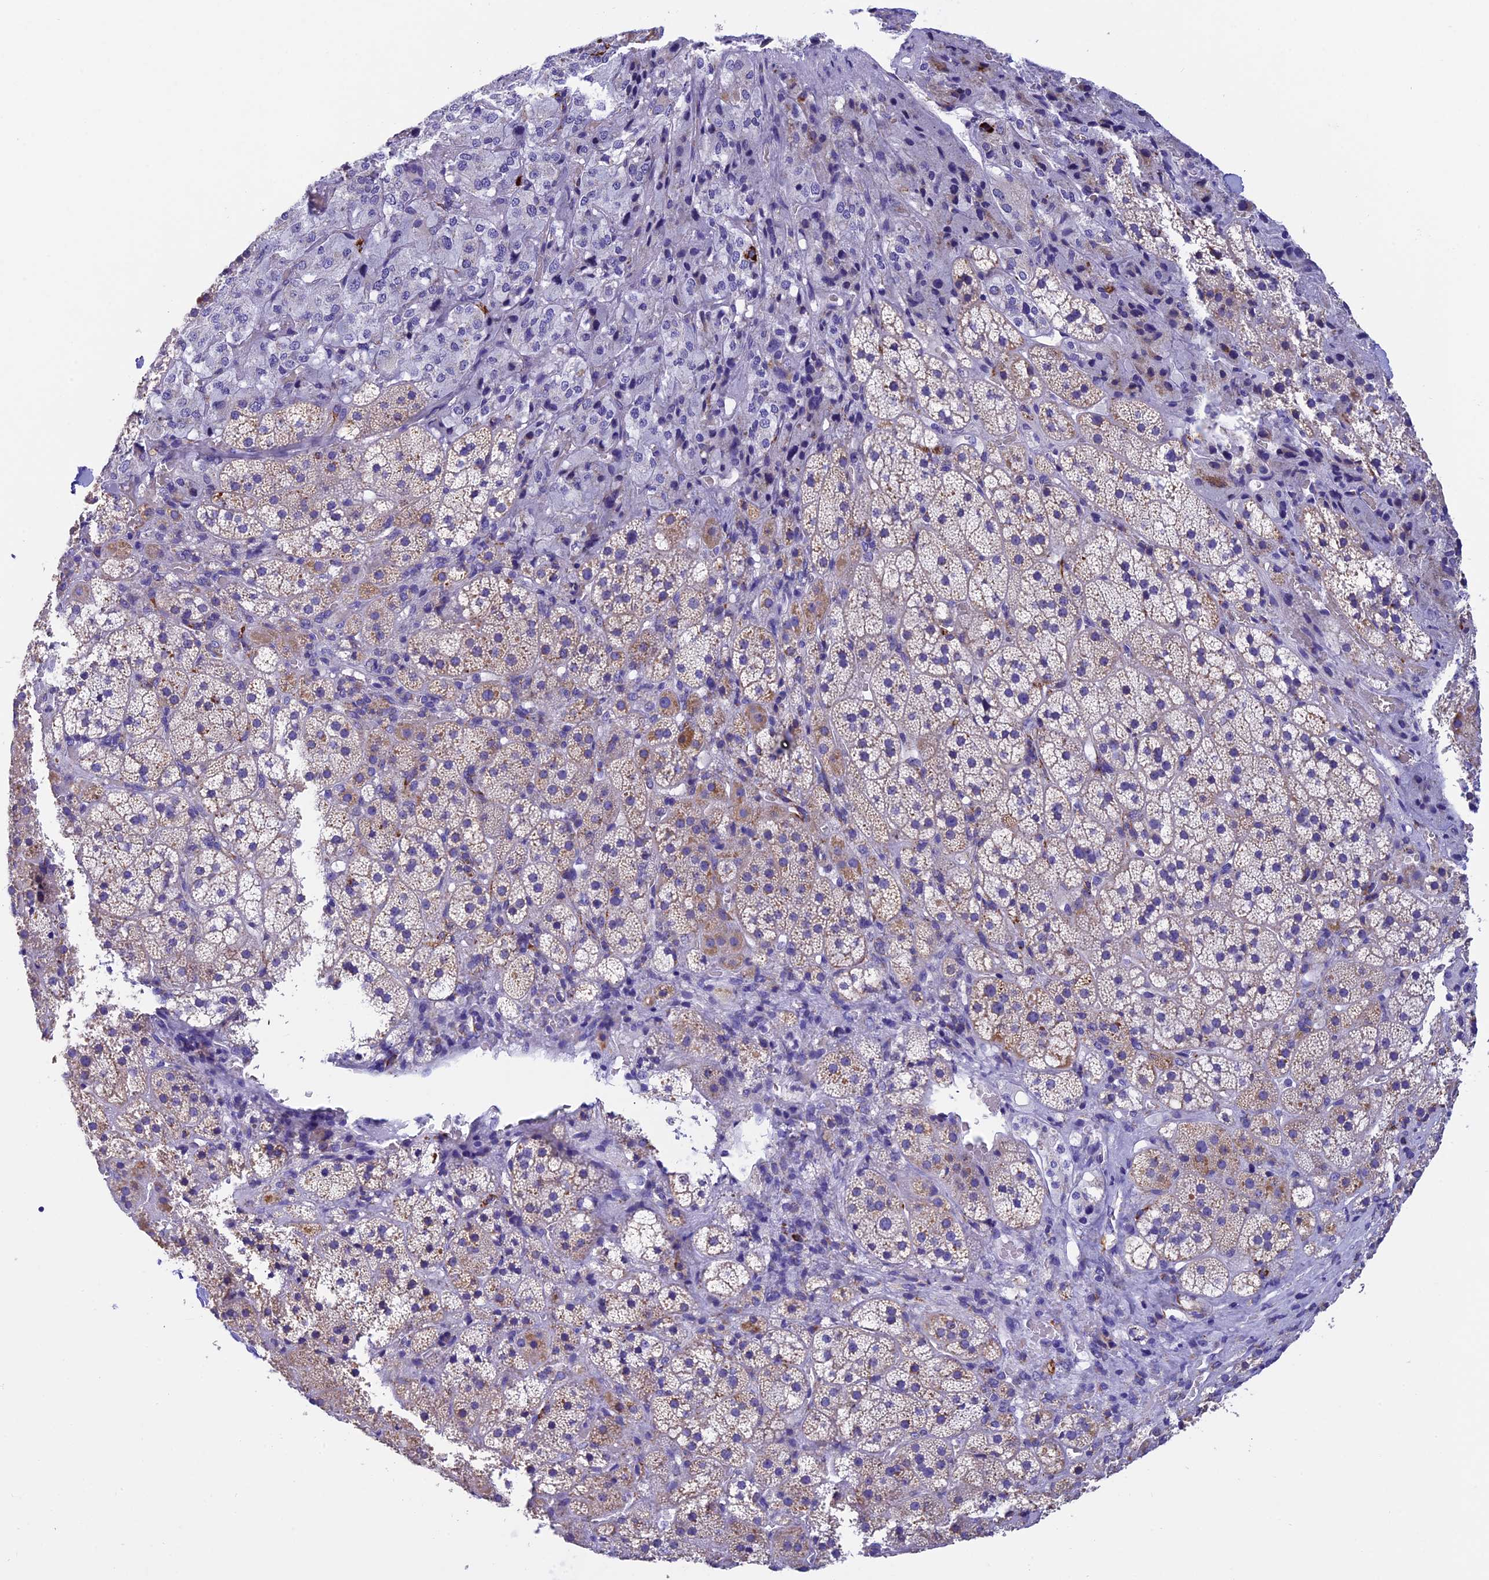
{"staining": {"intensity": "weak", "quantity": "<25%", "location": "cytoplasmic/membranous"}, "tissue": "adrenal gland", "cell_type": "Glandular cells", "image_type": "normal", "snomed": [{"axis": "morphology", "description": "Normal tissue, NOS"}, {"axis": "topography", "description": "Adrenal gland"}], "caption": "IHC image of unremarkable adrenal gland: adrenal gland stained with DAB exhibits no significant protein staining in glandular cells.", "gene": "SLC8B1", "patient": {"sex": "female", "age": 44}}